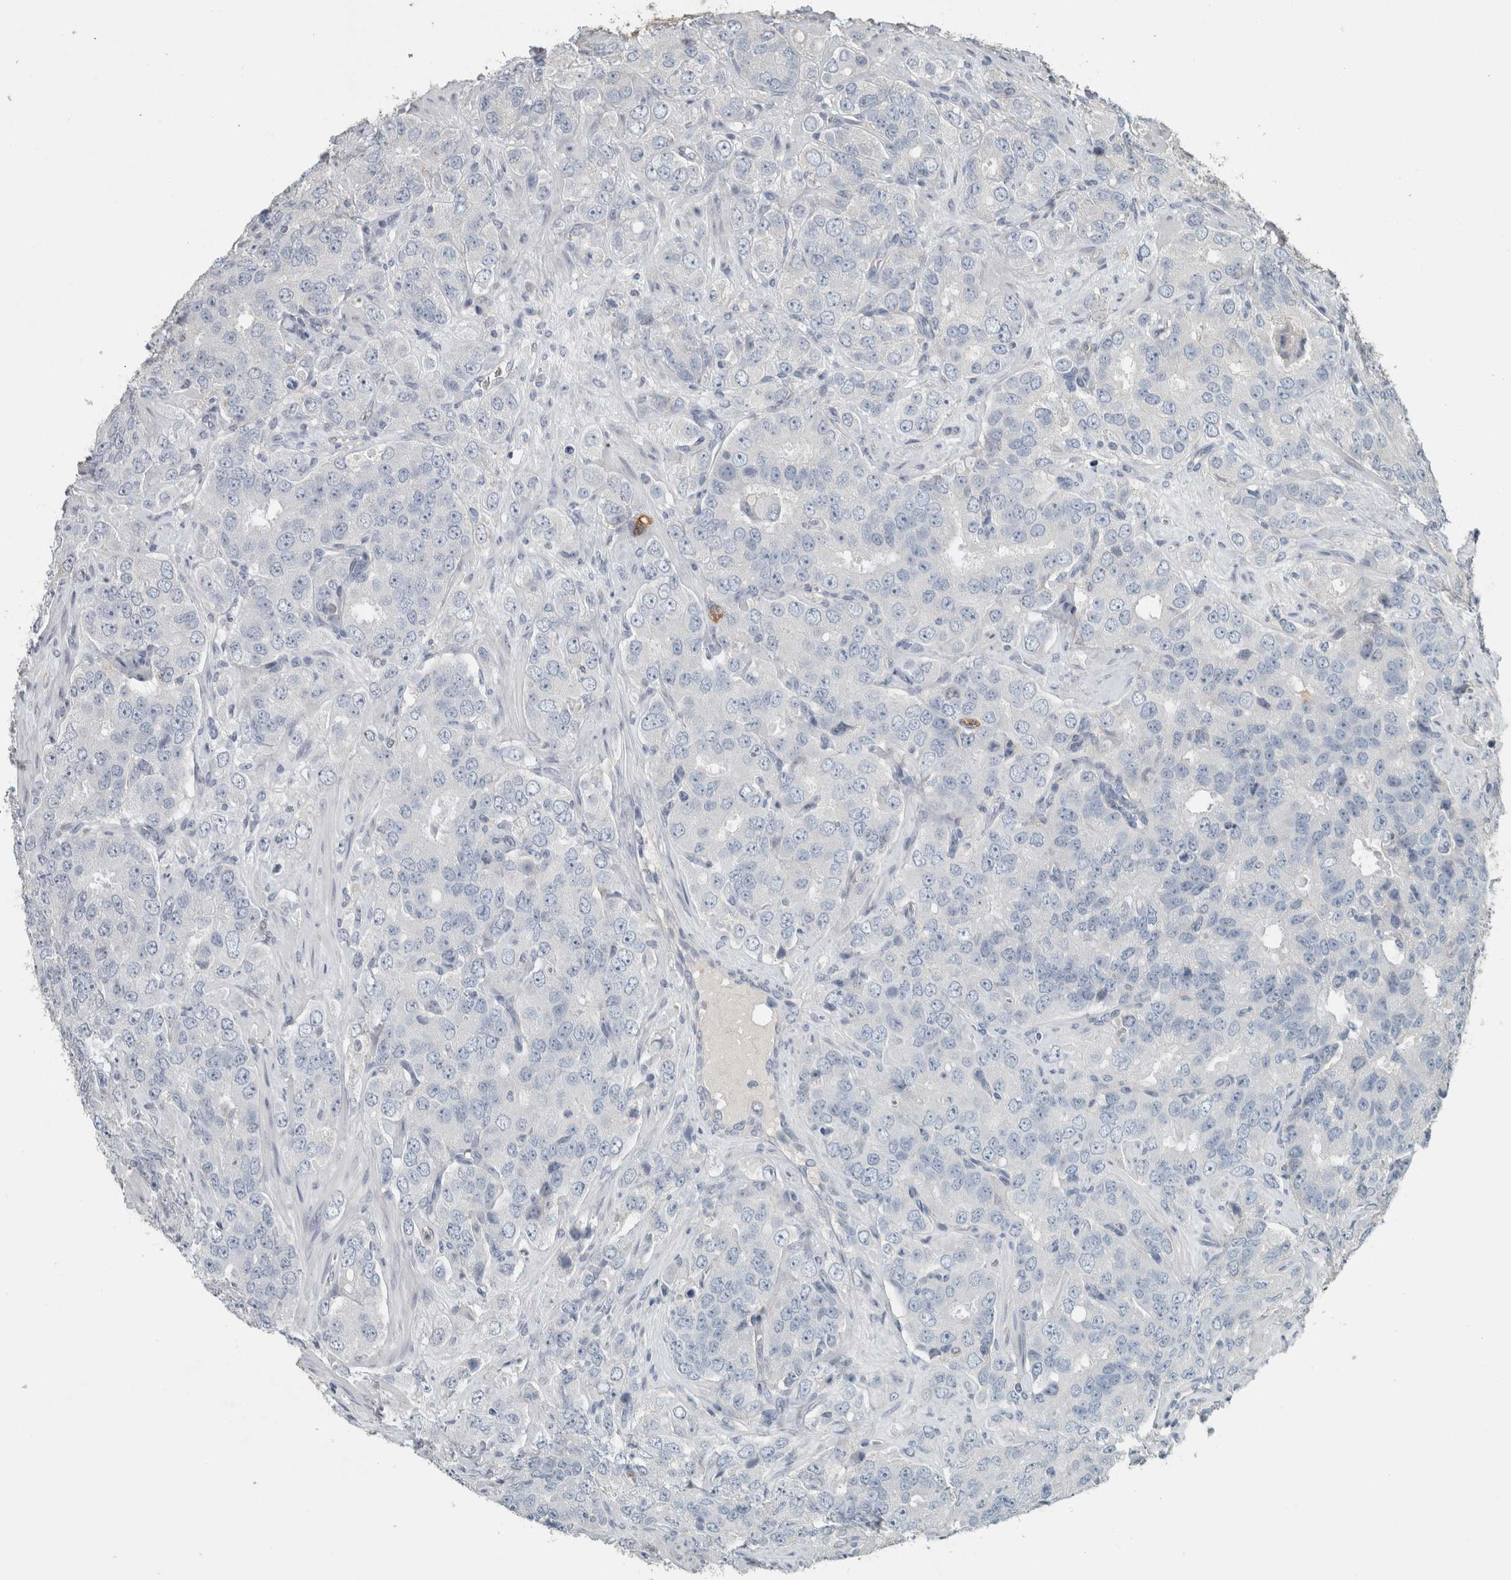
{"staining": {"intensity": "negative", "quantity": "none", "location": "none"}, "tissue": "prostate cancer", "cell_type": "Tumor cells", "image_type": "cancer", "snomed": [{"axis": "morphology", "description": "Adenocarcinoma, High grade"}, {"axis": "topography", "description": "Prostate"}], "caption": "Immunohistochemistry histopathology image of prostate cancer (high-grade adenocarcinoma) stained for a protein (brown), which shows no positivity in tumor cells.", "gene": "SCIN", "patient": {"sex": "male", "age": 58}}